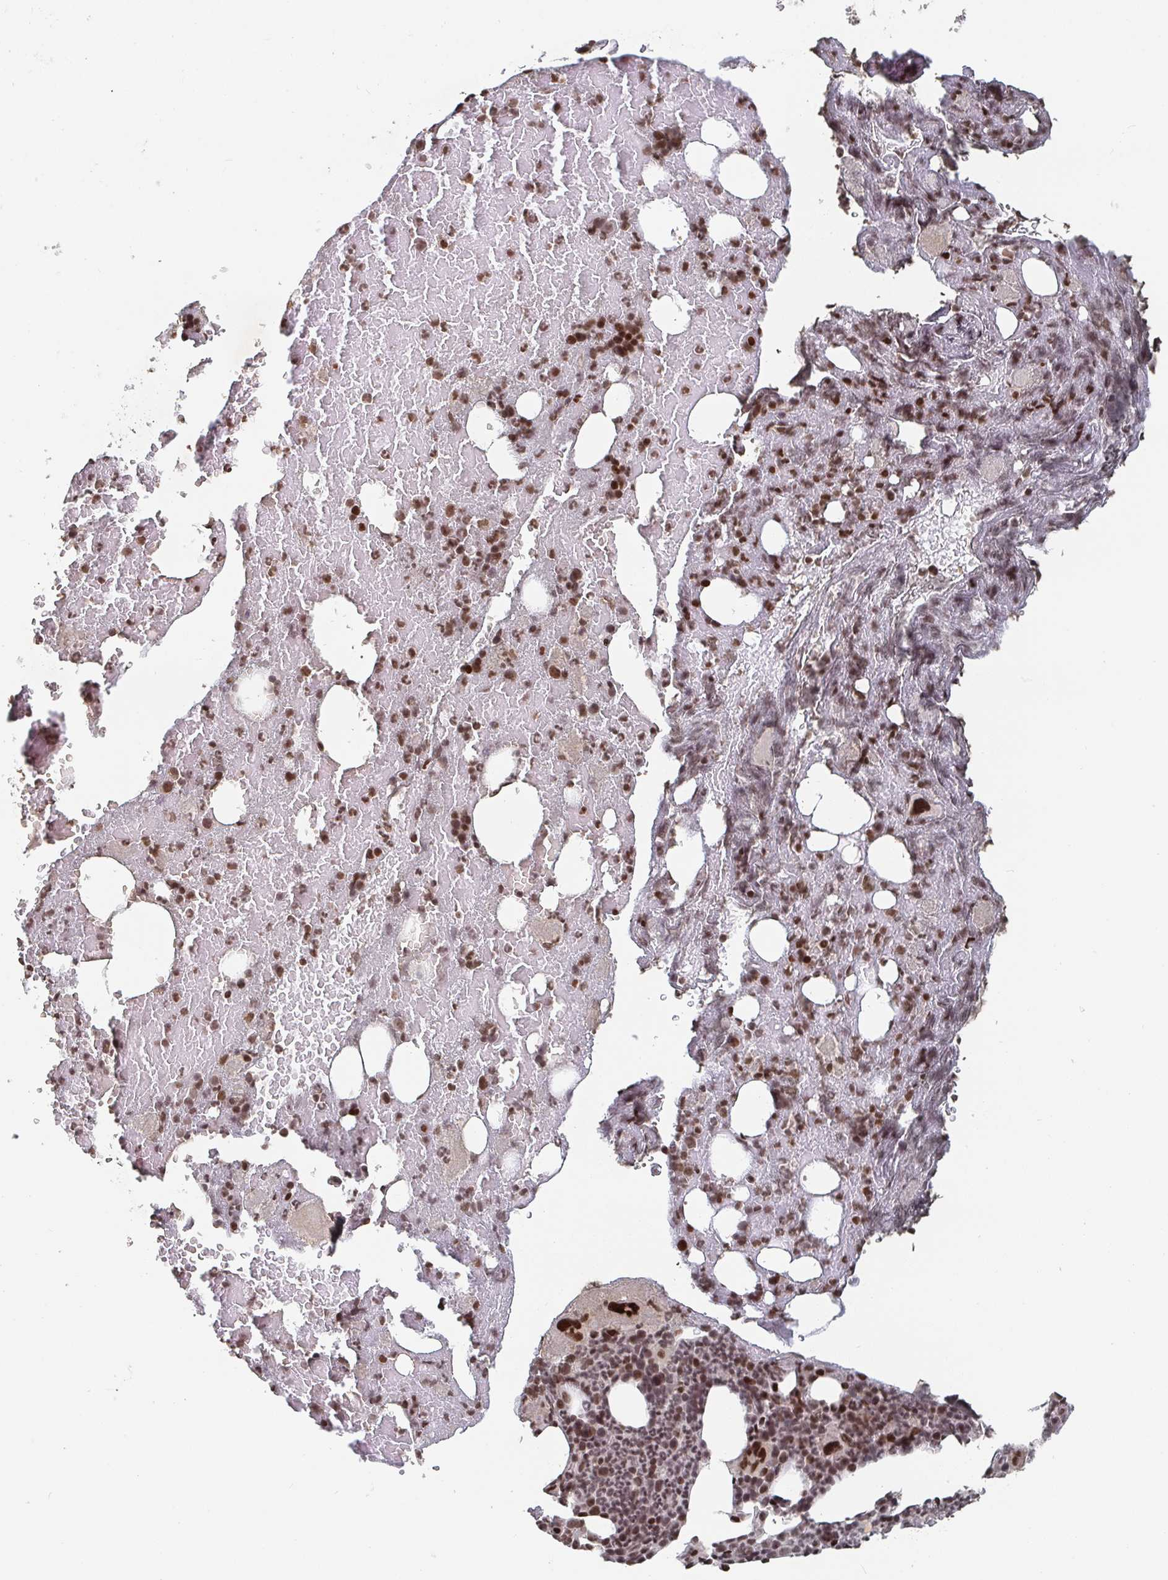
{"staining": {"intensity": "moderate", "quantity": "25%-75%", "location": "nuclear"}, "tissue": "bone marrow", "cell_type": "Hematopoietic cells", "image_type": "normal", "snomed": [{"axis": "morphology", "description": "Normal tissue, NOS"}, {"axis": "topography", "description": "Bone marrow"}], "caption": "Immunohistochemistry of normal human bone marrow displays medium levels of moderate nuclear staining in about 25%-75% of hematopoietic cells.", "gene": "ZDHHC12", "patient": {"sex": "female", "age": 59}}